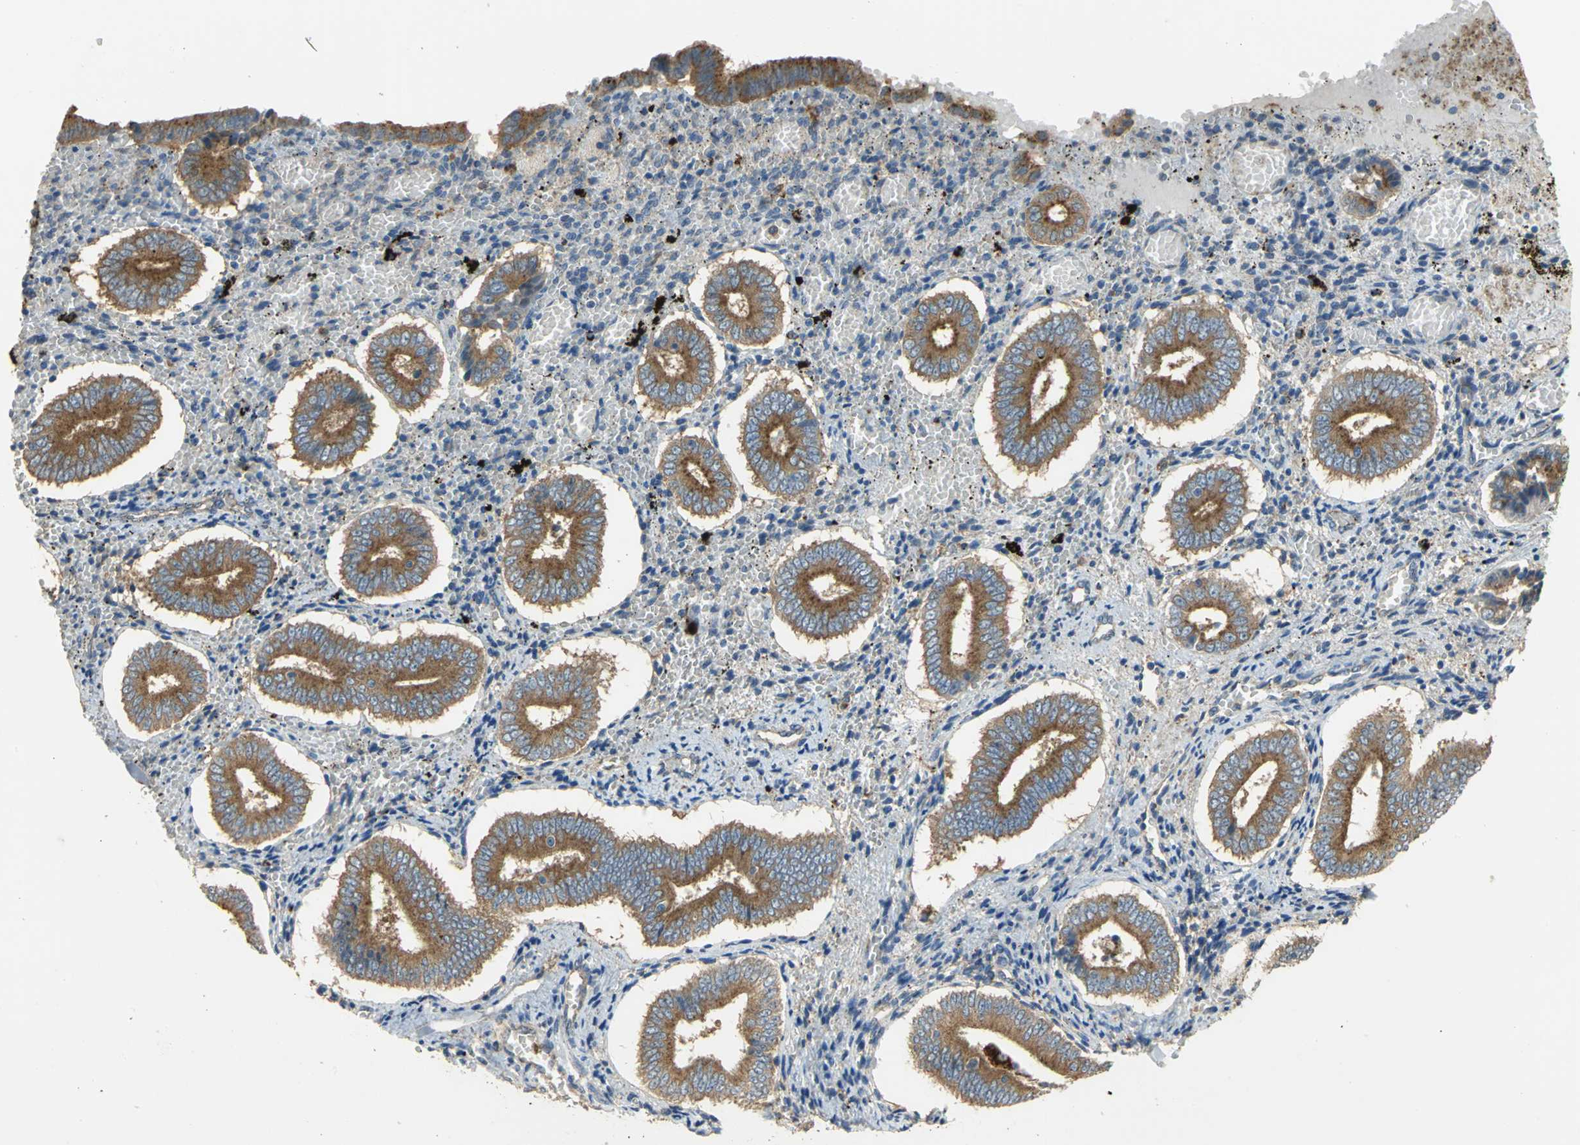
{"staining": {"intensity": "negative", "quantity": "none", "location": "none"}, "tissue": "endometrium", "cell_type": "Cells in endometrial stroma", "image_type": "normal", "snomed": [{"axis": "morphology", "description": "Normal tissue, NOS"}, {"axis": "topography", "description": "Endometrium"}], "caption": "Endometrium stained for a protein using IHC reveals no positivity cells in endometrial stroma.", "gene": "DIAPH2", "patient": {"sex": "female", "age": 42}}